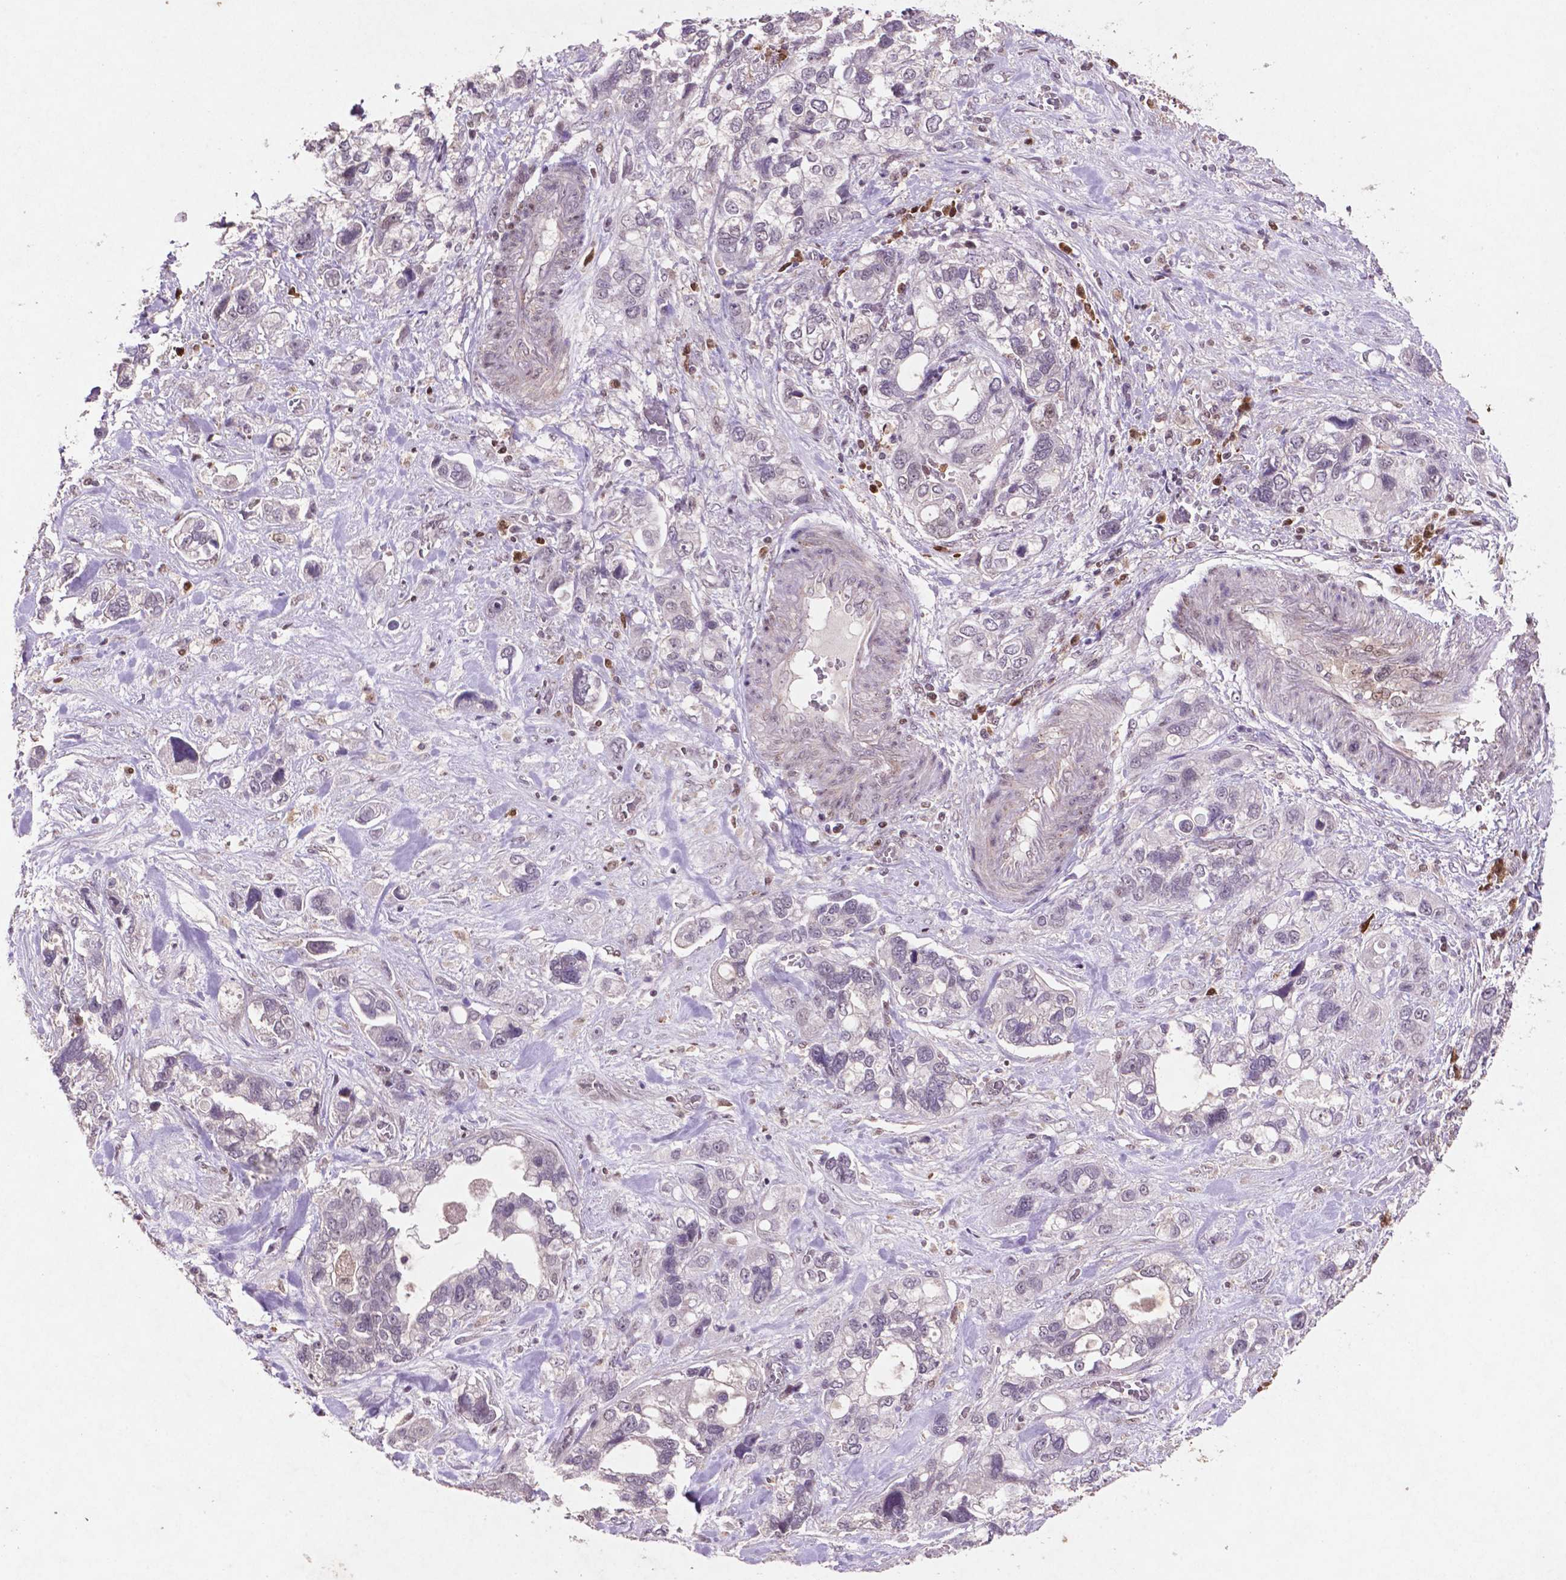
{"staining": {"intensity": "negative", "quantity": "none", "location": "none"}, "tissue": "stomach cancer", "cell_type": "Tumor cells", "image_type": "cancer", "snomed": [{"axis": "morphology", "description": "Adenocarcinoma, NOS"}, {"axis": "topography", "description": "Stomach, upper"}], "caption": "High power microscopy image of an IHC image of stomach cancer (adenocarcinoma), revealing no significant positivity in tumor cells. (DAB (3,3'-diaminobenzidine) IHC with hematoxylin counter stain).", "gene": "GLRX", "patient": {"sex": "female", "age": 81}}